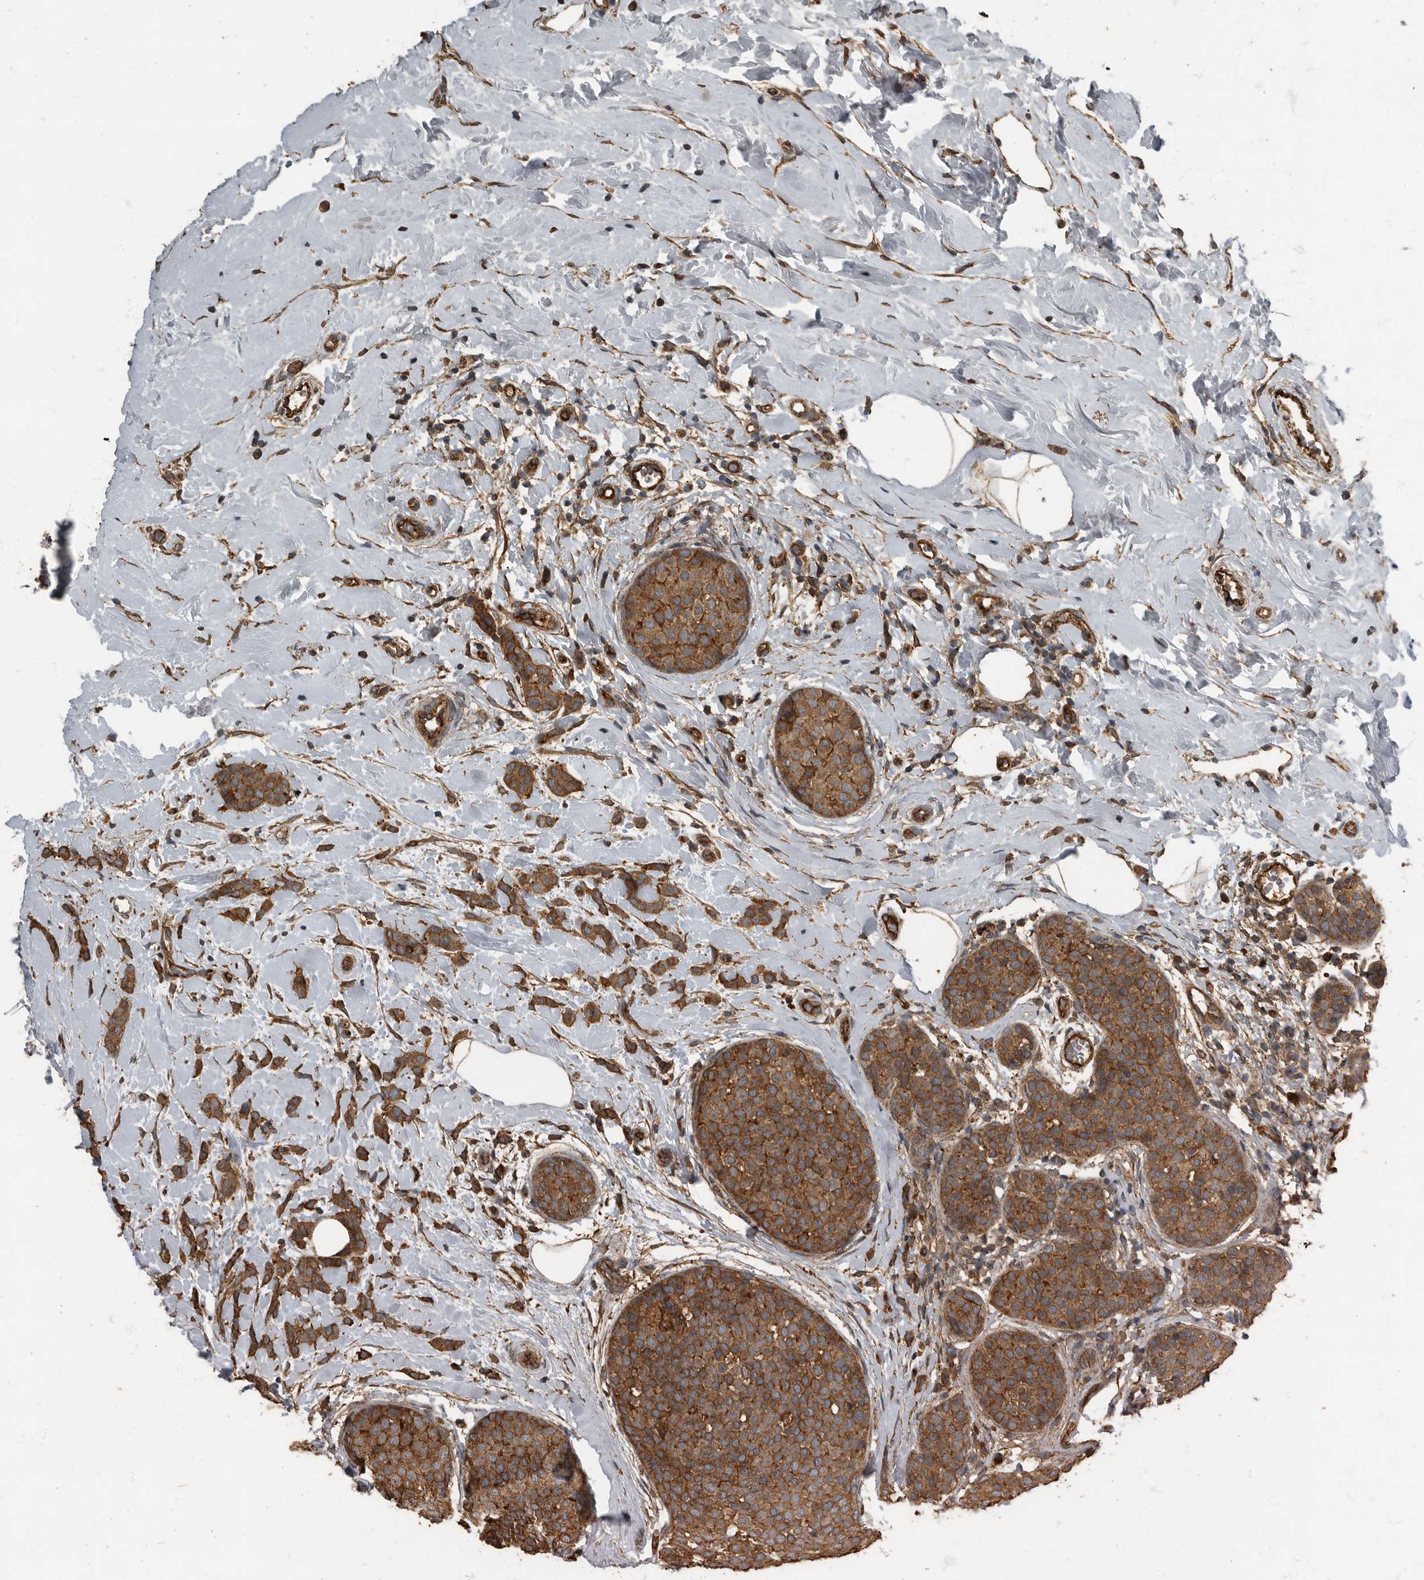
{"staining": {"intensity": "moderate", "quantity": ">75%", "location": "cytoplasmic/membranous"}, "tissue": "breast cancer", "cell_type": "Tumor cells", "image_type": "cancer", "snomed": [{"axis": "morphology", "description": "Lobular carcinoma, in situ"}, {"axis": "morphology", "description": "Lobular carcinoma"}, {"axis": "topography", "description": "Breast"}], "caption": "Brown immunohistochemical staining in human breast lobular carcinoma in situ exhibits moderate cytoplasmic/membranous positivity in about >75% of tumor cells.", "gene": "IL15RA", "patient": {"sex": "female", "age": 41}}